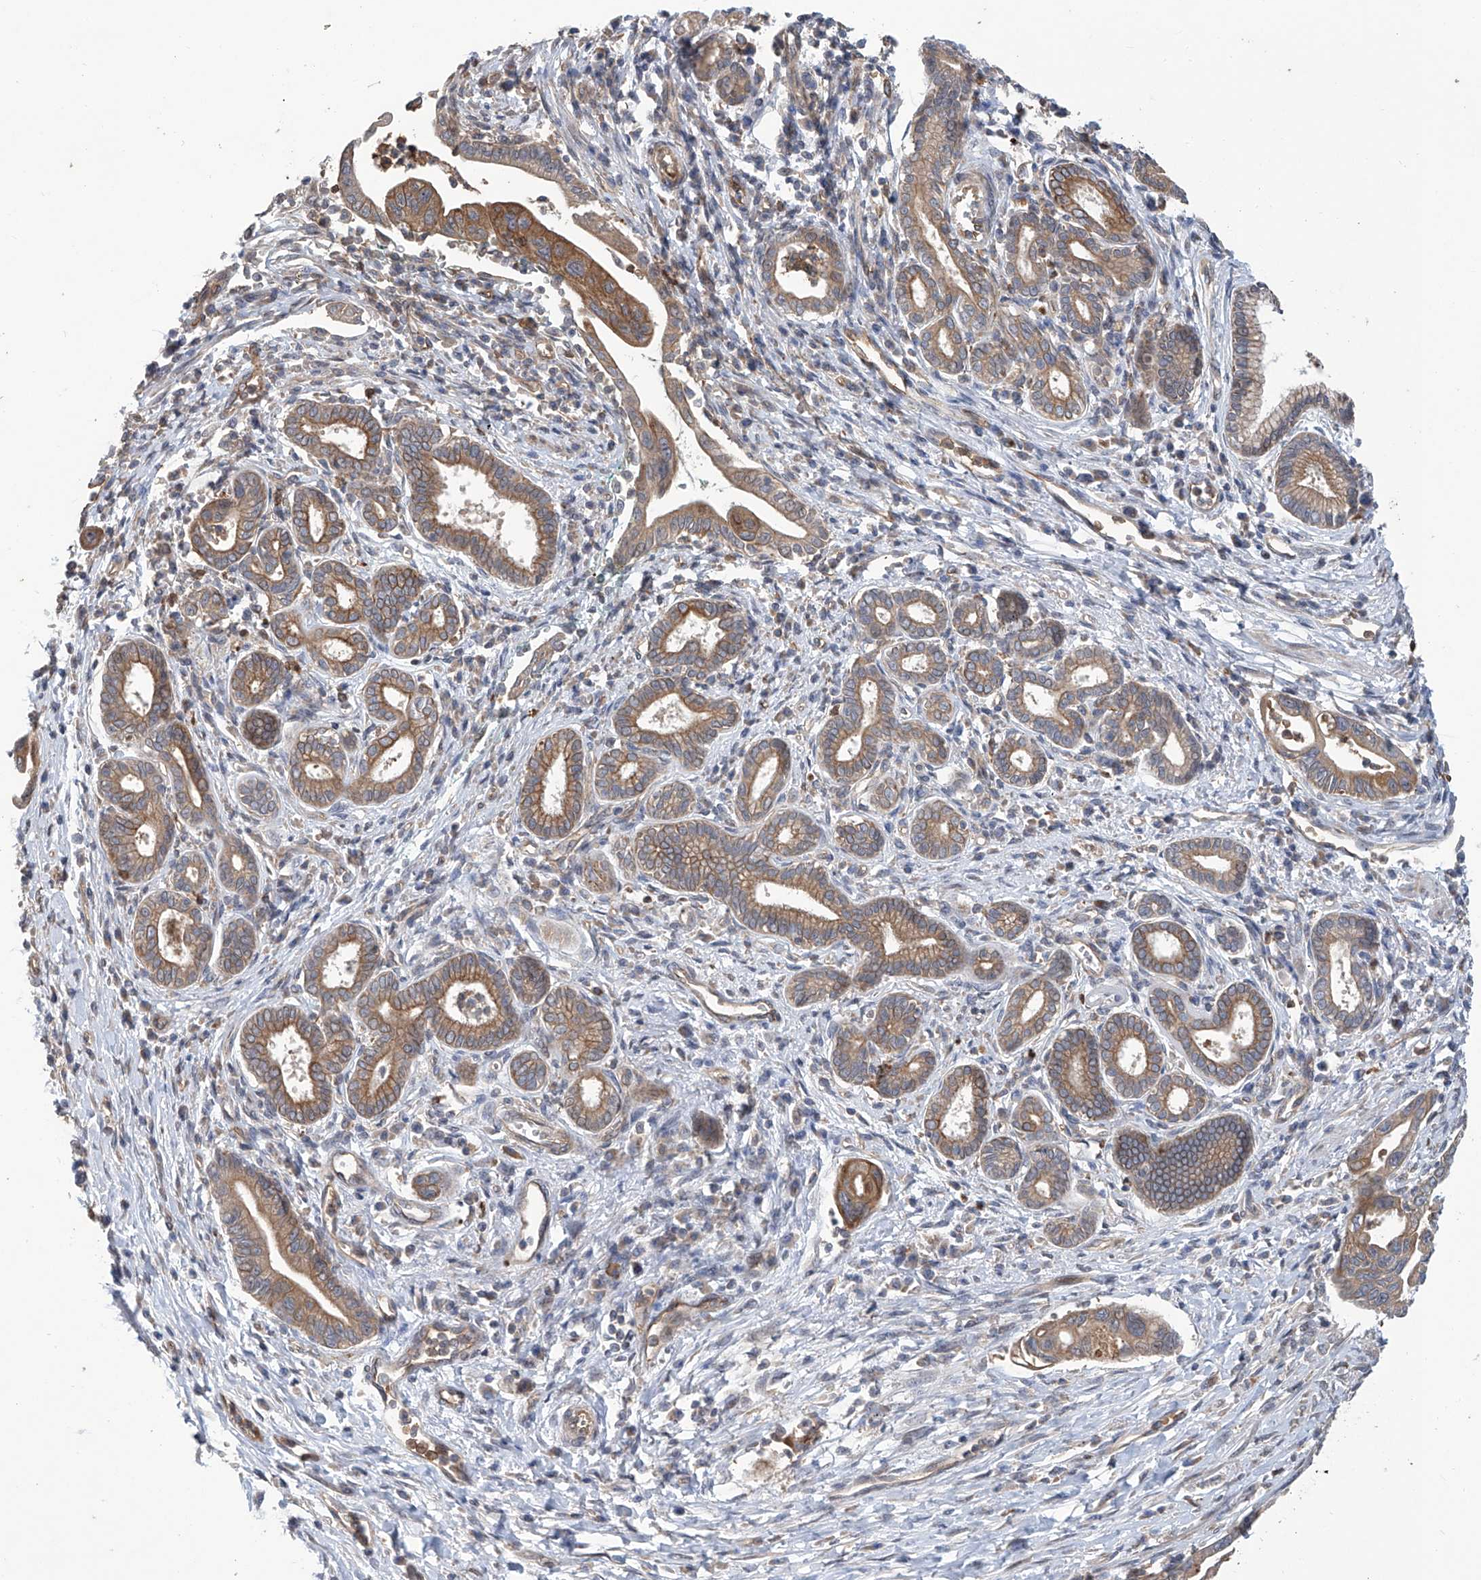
{"staining": {"intensity": "moderate", "quantity": ">75%", "location": "cytoplasmic/membranous"}, "tissue": "pancreatic cancer", "cell_type": "Tumor cells", "image_type": "cancer", "snomed": [{"axis": "morphology", "description": "Adenocarcinoma, NOS"}, {"axis": "topography", "description": "Pancreas"}], "caption": "Immunohistochemical staining of human pancreatic cancer (adenocarcinoma) exhibits medium levels of moderate cytoplasmic/membranous positivity in approximately >75% of tumor cells.", "gene": "EIF2D", "patient": {"sex": "male", "age": 78}}